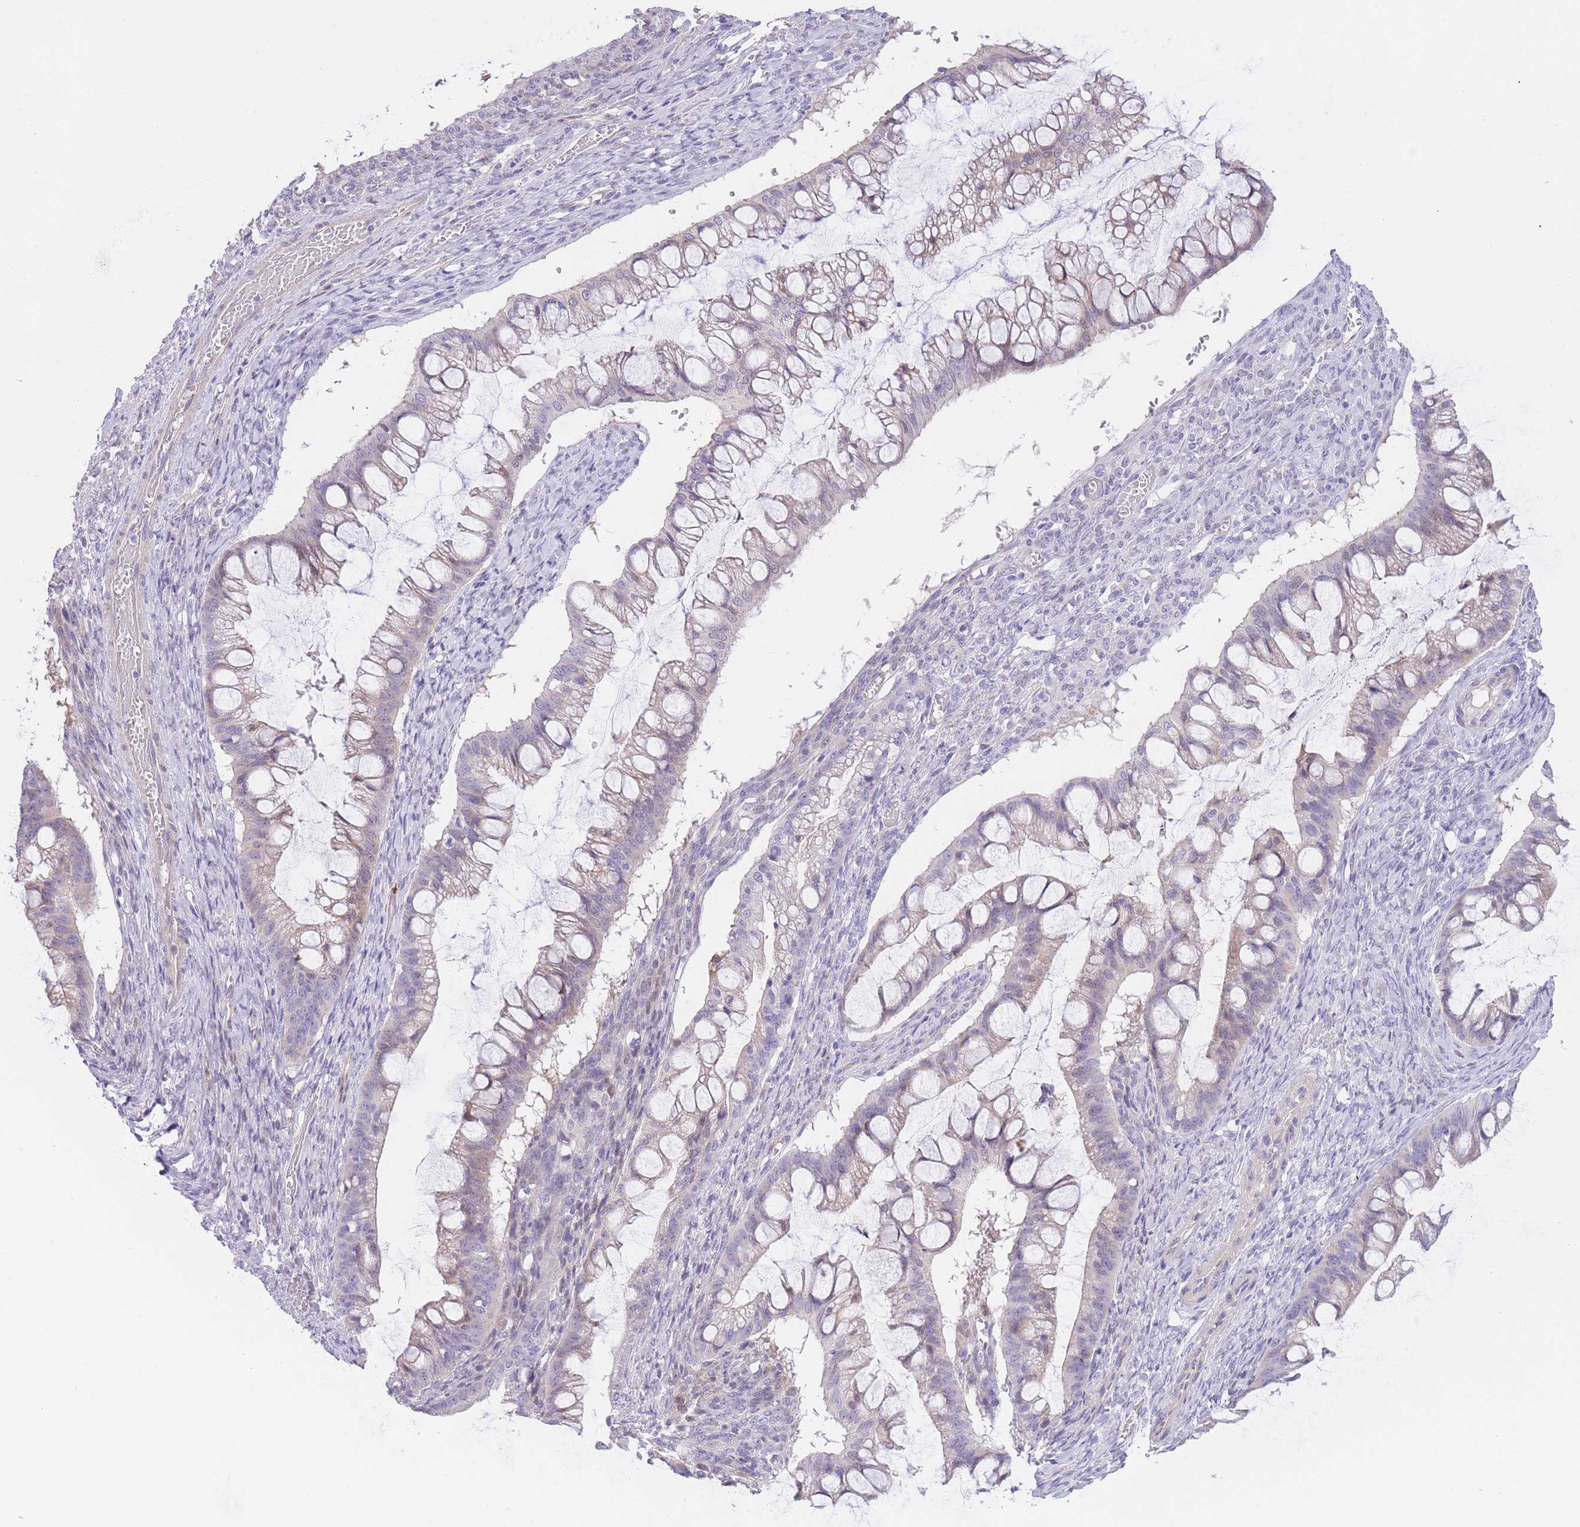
{"staining": {"intensity": "negative", "quantity": "none", "location": "none"}, "tissue": "ovarian cancer", "cell_type": "Tumor cells", "image_type": "cancer", "snomed": [{"axis": "morphology", "description": "Cystadenocarcinoma, mucinous, NOS"}, {"axis": "topography", "description": "Ovary"}], "caption": "High magnification brightfield microscopy of ovarian cancer stained with DAB (3,3'-diaminobenzidine) (brown) and counterstained with hematoxylin (blue): tumor cells show no significant expression.", "gene": "IMPG1", "patient": {"sex": "female", "age": 73}}